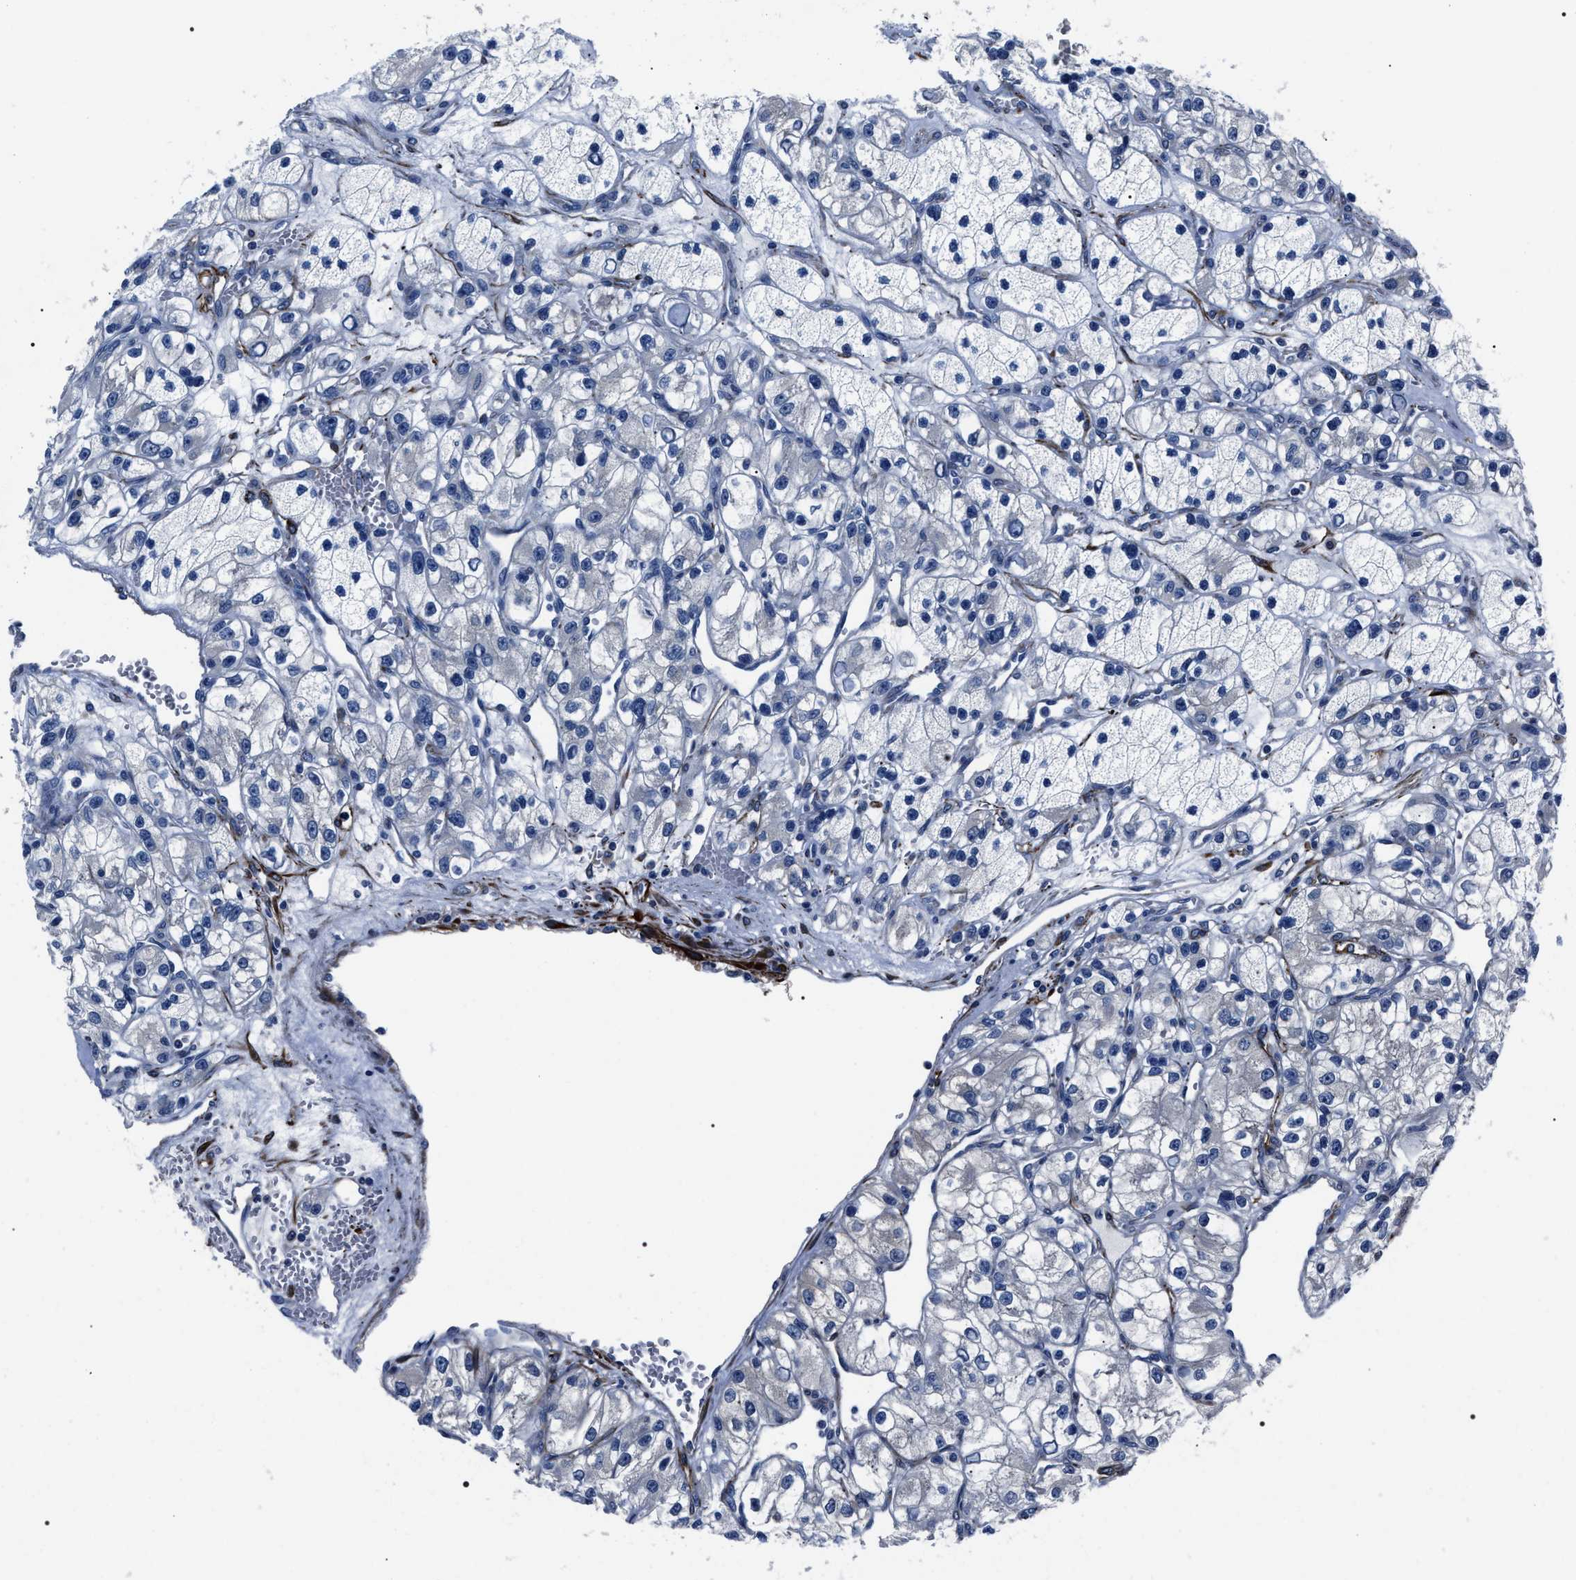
{"staining": {"intensity": "negative", "quantity": "none", "location": "none"}, "tissue": "renal cancer", "cell_type": "Tumor cells", "image_type": "cancer", "snomed": [{"axis": "morphology", "description": "Adenocarcinoma, NOS"}, {"axis": "topography", "description": "Kidney"}], "caption": "High magnification brightfield microscopy of renal cancer (adenocarcinoma) stained with DAB (3,3'-diaminobenzidine) (brown) and counterstained with hematoxylin (blue): tumor cells show no significant staining. The staining was performed using DAB to visualize the protein expression in brown, while the nuclei were stained in blue with hematoxylin (Magnification: 20x).", "gene": "BAG2", "patient": {"sex": "female", "age": 57}}